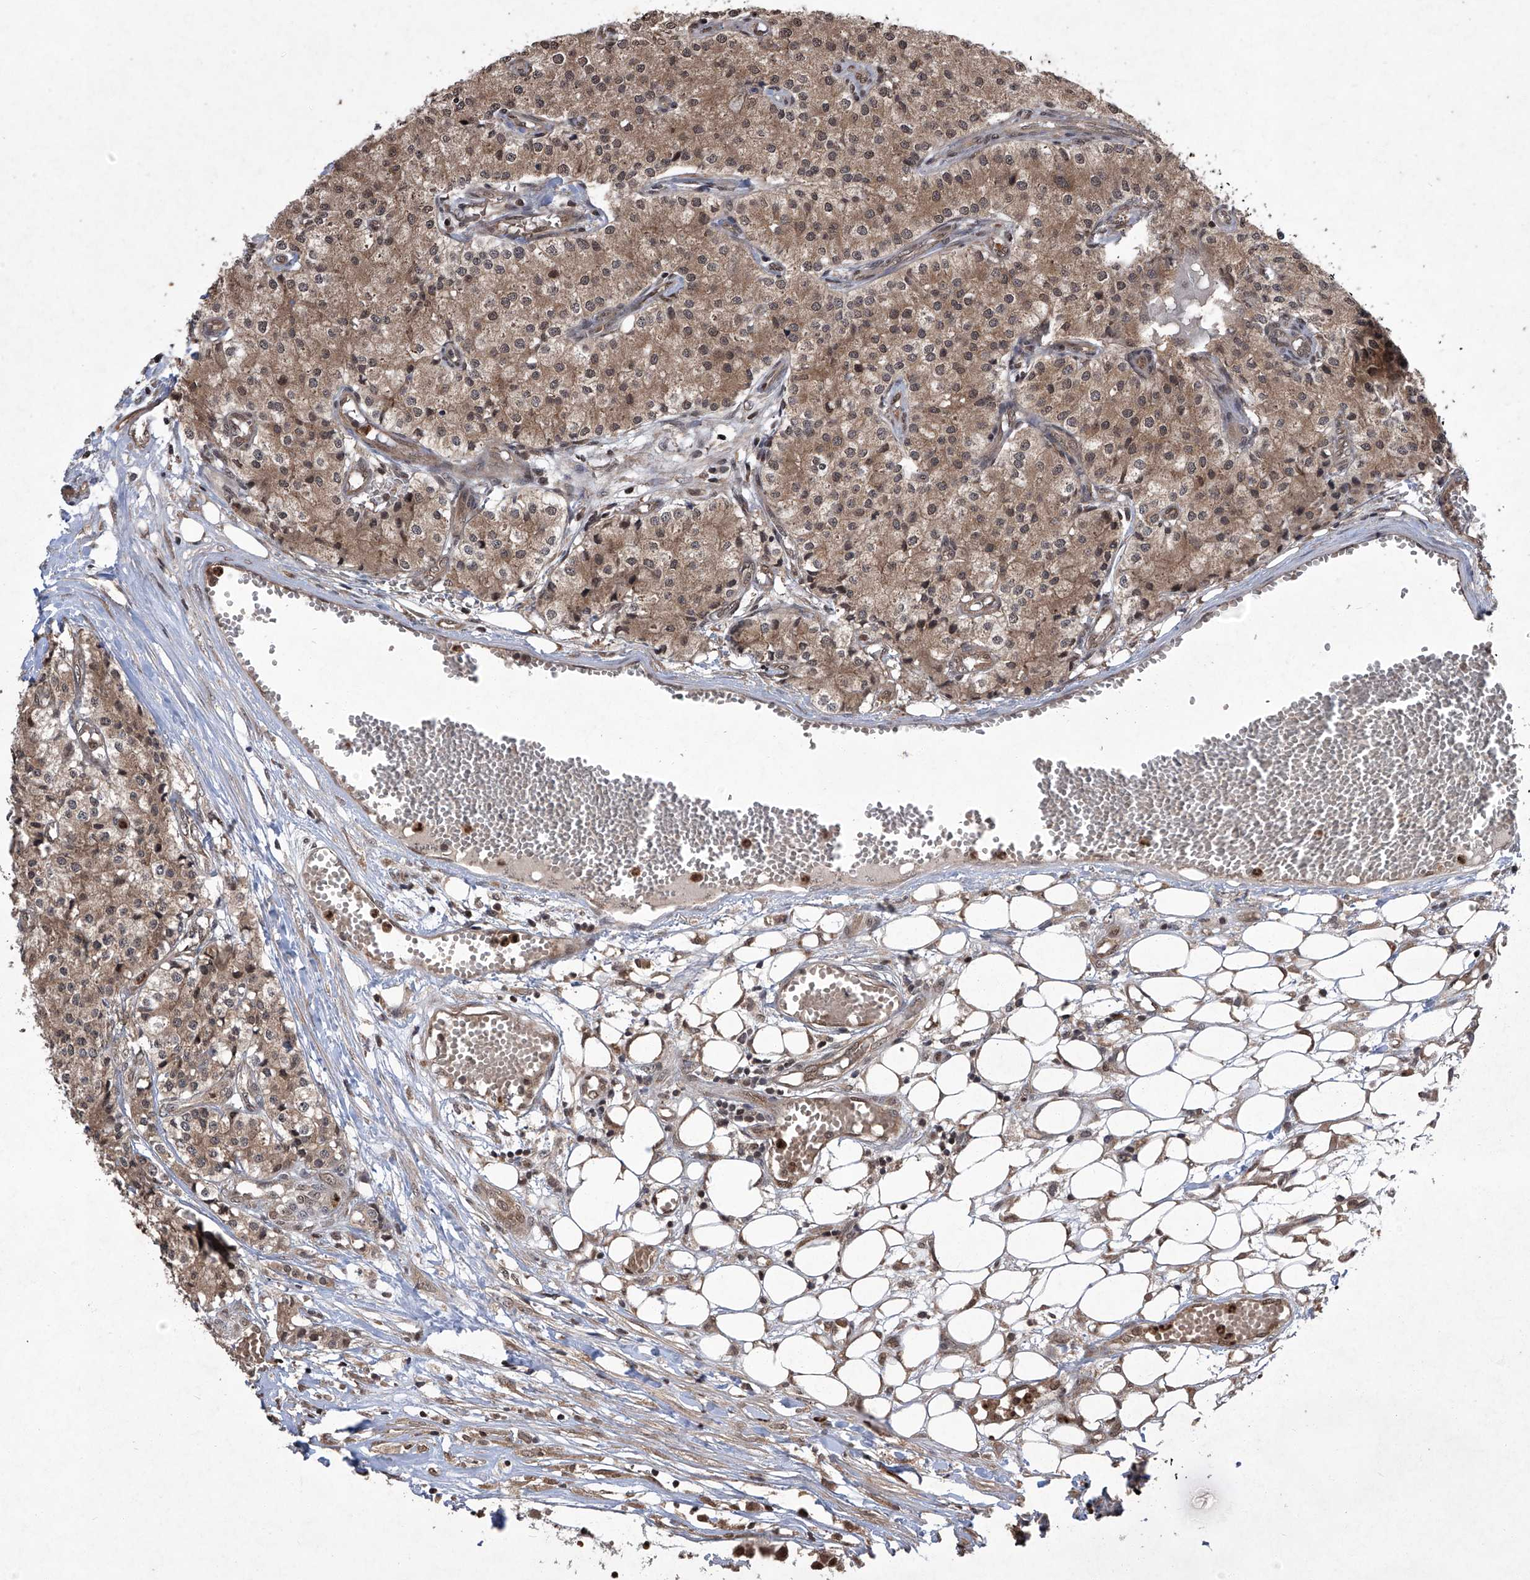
{"staining": {"intensity": "moderate", "quantity": ">75%", "location": "cytoplasmic/membranous,nuclear"}, "tissue": "carcinoid", "cell_type": "Tumor cells", "image_type": "cancer", "snomed": [{"axis": "morphology", "description": "Carcinoid, malignant, NOS"}, {"axis": "topography", "description": "Colon"}], "caption": "This histopathology image shows IHC staining of carcinoid (malignant), with medium moderate cytoplasmic/membranous and nuclear expression in about >75% of tumor cells.", "gene": "TSNAX", "patient": {"sex": "female", "age": 52}}